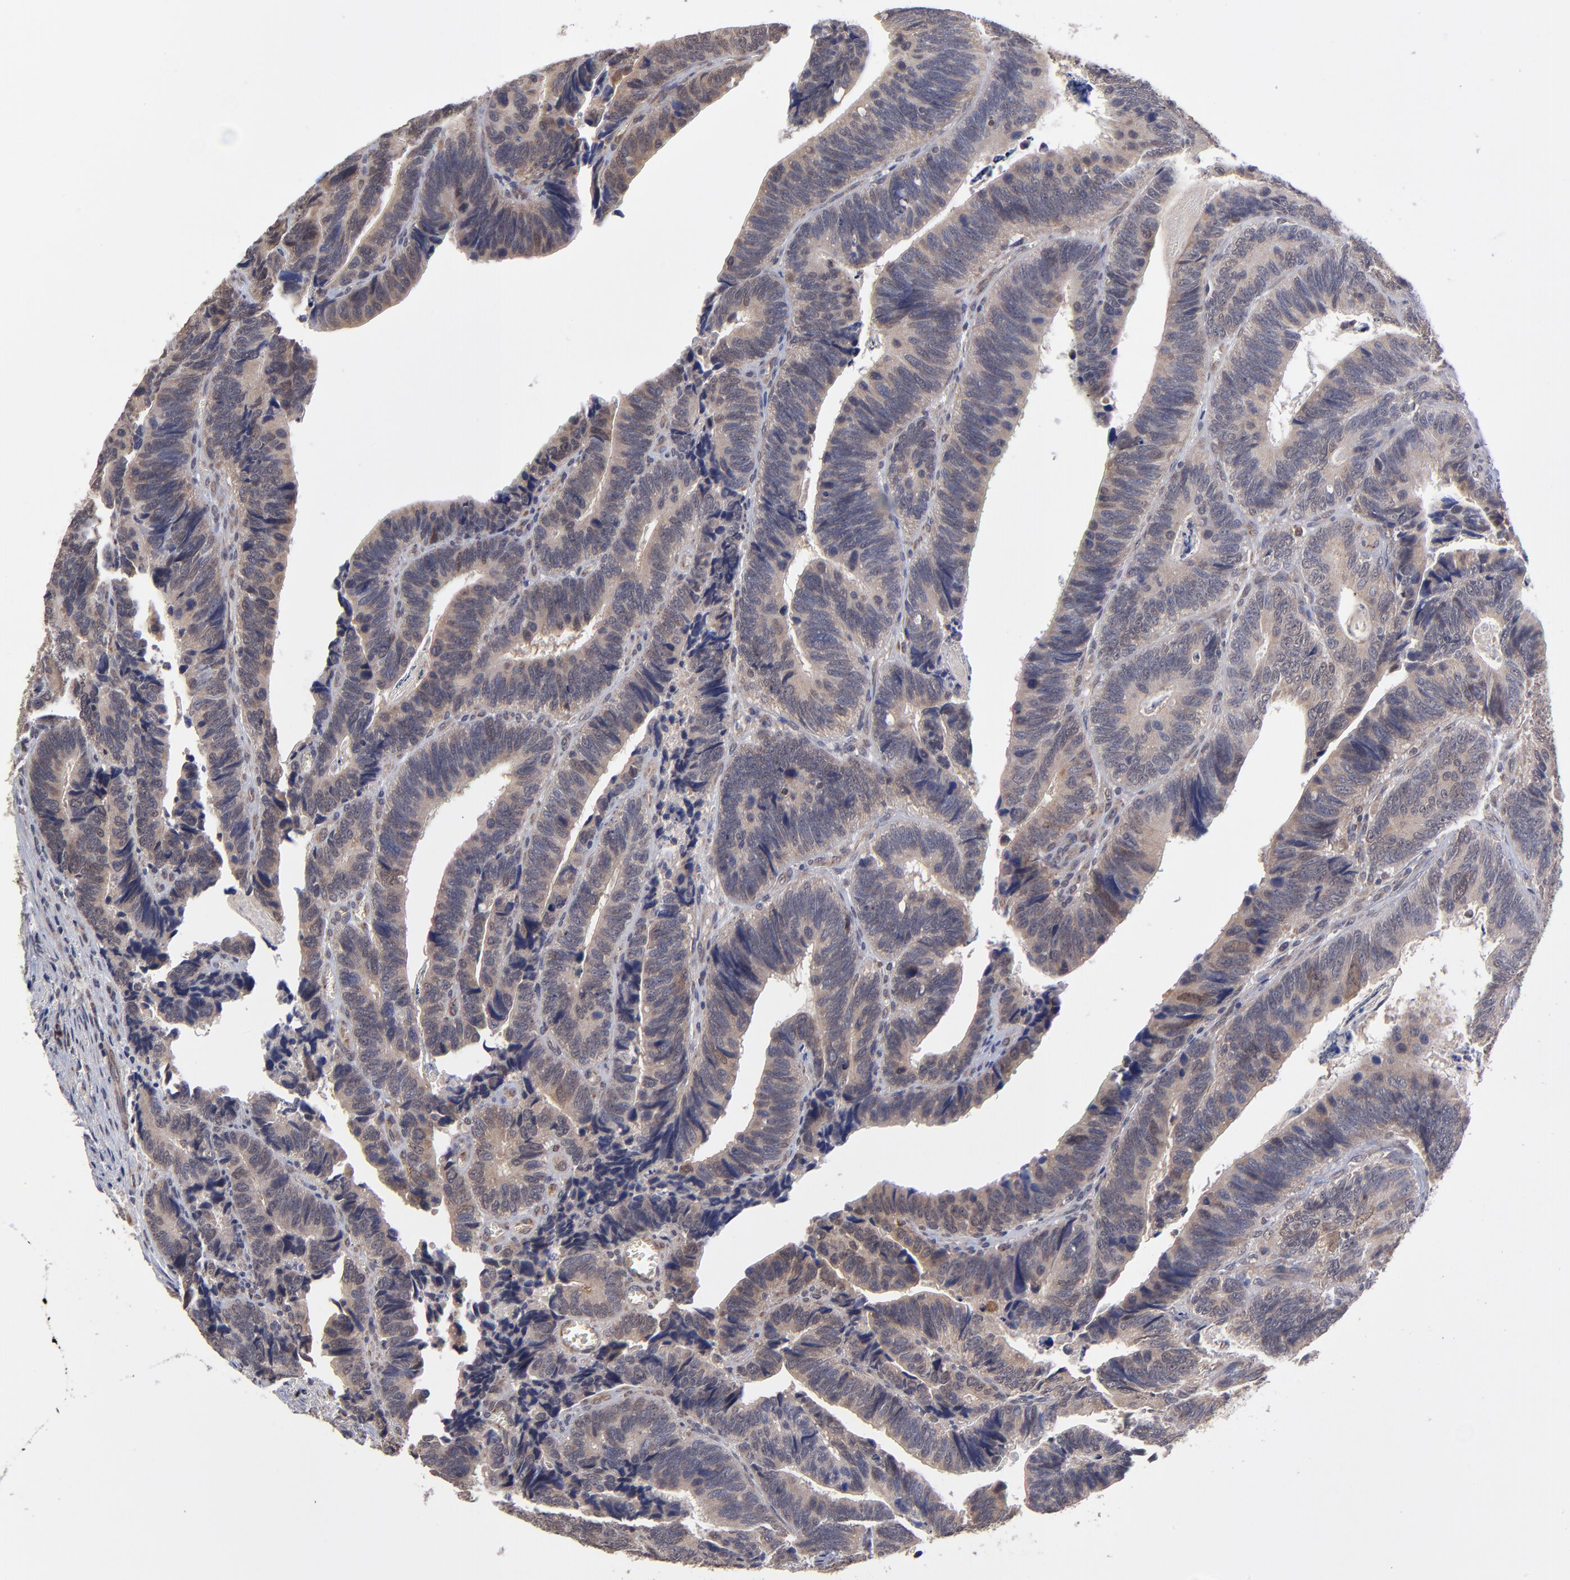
{"staining": {"intensity": "moderate", "quantity": ">75%", "location": "cytoplasmic/membranous"}, "tissue": "colorectal cancer", "cell_type": "Tumor cells", "image_type": "cancer", "snomed": [{"axis": "morphology", "description": "Adenocarcinoma, NOS"}, {"axis": "topography", "description": "Colon"}], "caption": "IHC photomicrograph of neoplastic tissue: colorectal cancer (adenocarcinoma) stained using immunohistochemistry exhibits medium levels of moderate protein expression localized specifically in the cytoplasmic/membranous of tumor cells, appearing as a cytoplasmic/membranous brown color.", "gene": "UBE2H", "patient": {"sex": "male", "age": 72}}